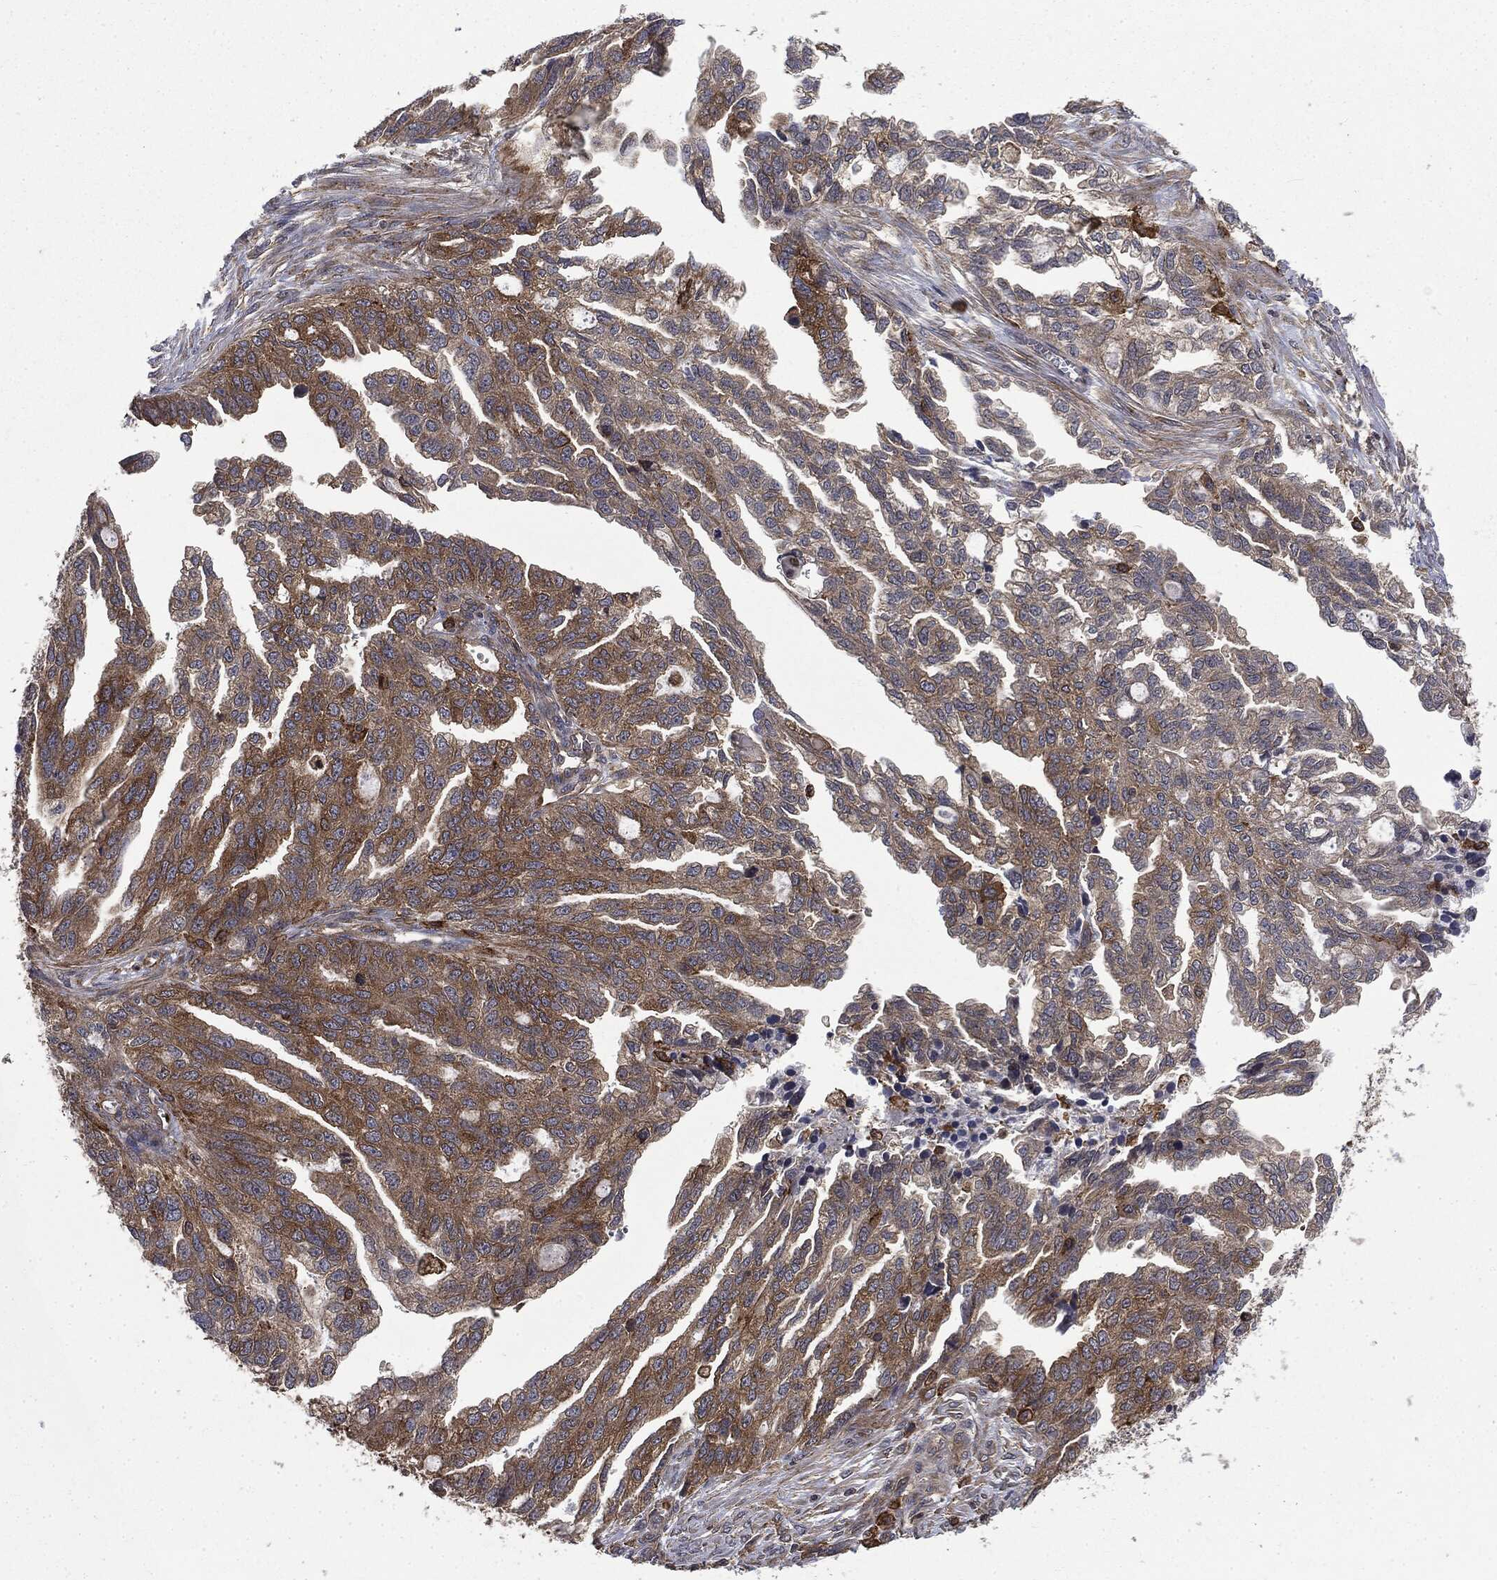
{"staining": {"intensity": "moderate", "quantity": "25%-75%", "location": "cytoplasmic/membranous"}, "tissue": "ovarian cancer", "cell_type": "Tumor cells", "image_type": "cancer", "snomed": [{"axis": "morphology", "description": "Cystadenocarcinoma, serous, NOS"}, {"axis": "topography", "description": "Ovary"}], "caption": "The immunohistochemical stain highlights moderate cytoplasmic/membranous positivity in tumor cells of ovarian cancer (serous cystadenocarcinoma) tissue. Nuclei are stained in blue.", "gene": "SNX5", "patient": {"sex": "female", "age": 51}}